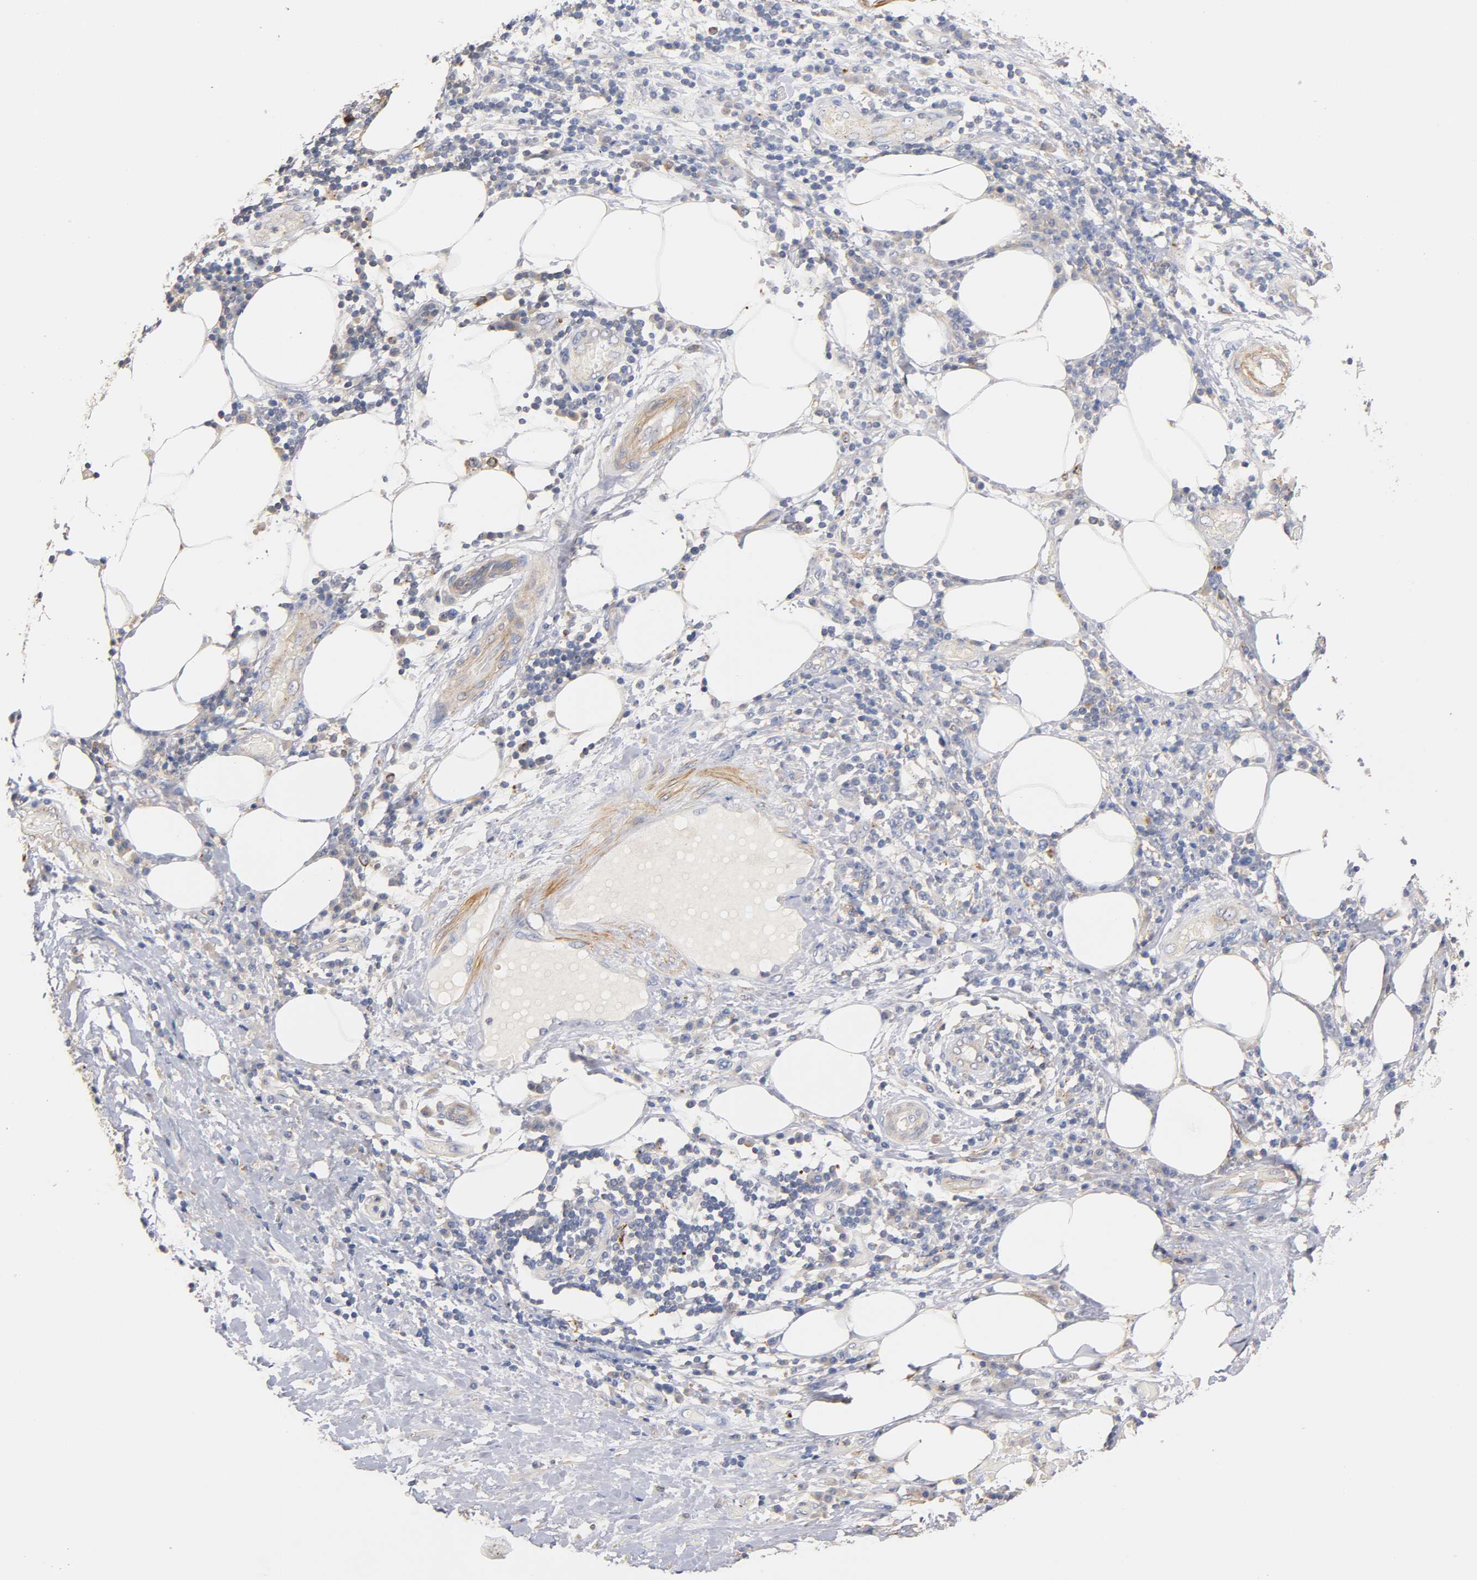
{"staining": {"intensity": "negative", "quantity": "none", "location": "none"}, "tissue": "lung cancer", "cell_type": "Tumor cells", "image_type": "cancer", "snomed": [{"axis": "morphology", "description": "Inflammation, NOS"}, {"axis": "morphology", "description": "Squamous cell carcinoma, NOS"}, {"axis": "topography", "description": "Lymph node"}, {"axis": "topography", "description": "Soft tissue"}, {"axis": "topography", "description": "Lung"}], "caption": "A histopathology image of human lung cancer is negative for staining in tumor cells.", "gene": "SEMA5A", "patient": {"sex": "male", "age": 66}}